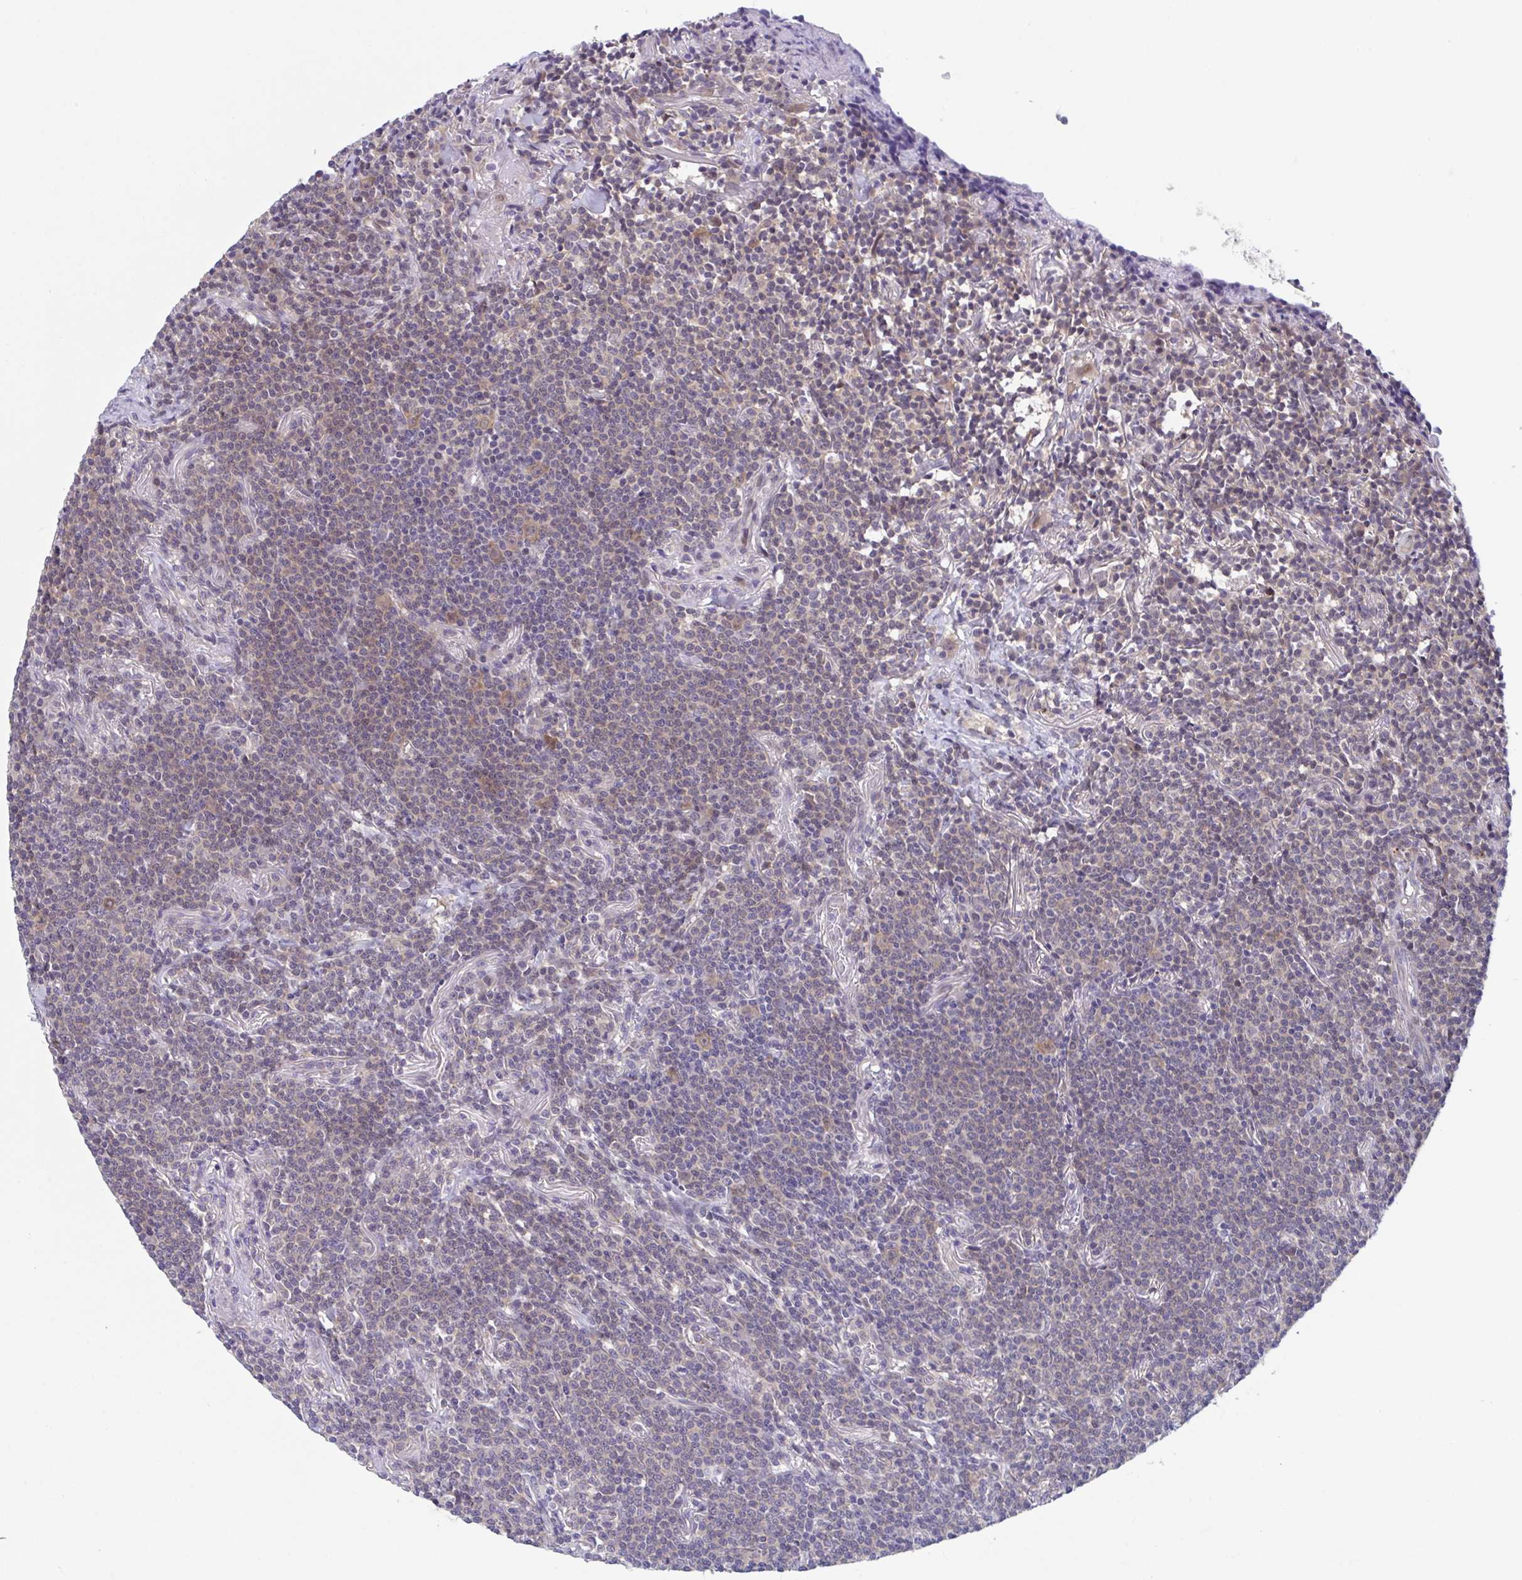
{"staining": {"intensity": "weak", "quantity": "<25%", "location": "cytoplasmic/membranous,nuclear"}, "tissue": "lymphoma", "cell_type": "Tumor cells", "image_type": "cancer", "snomed": [{"axis": "morphology", "description": "Malignant lymphoma, non-Hodgkin's type, Low grade"}, {"axis": "topography", "description": "Lung"}], "caption": "Immunohistochemistry histopathology image of neoplastic tissue: lymphoma stained with DAB shows no significant protein expression in tumor cells.", "gene": "RIOK1", "patient": {"sex": "female", "age": 71}}